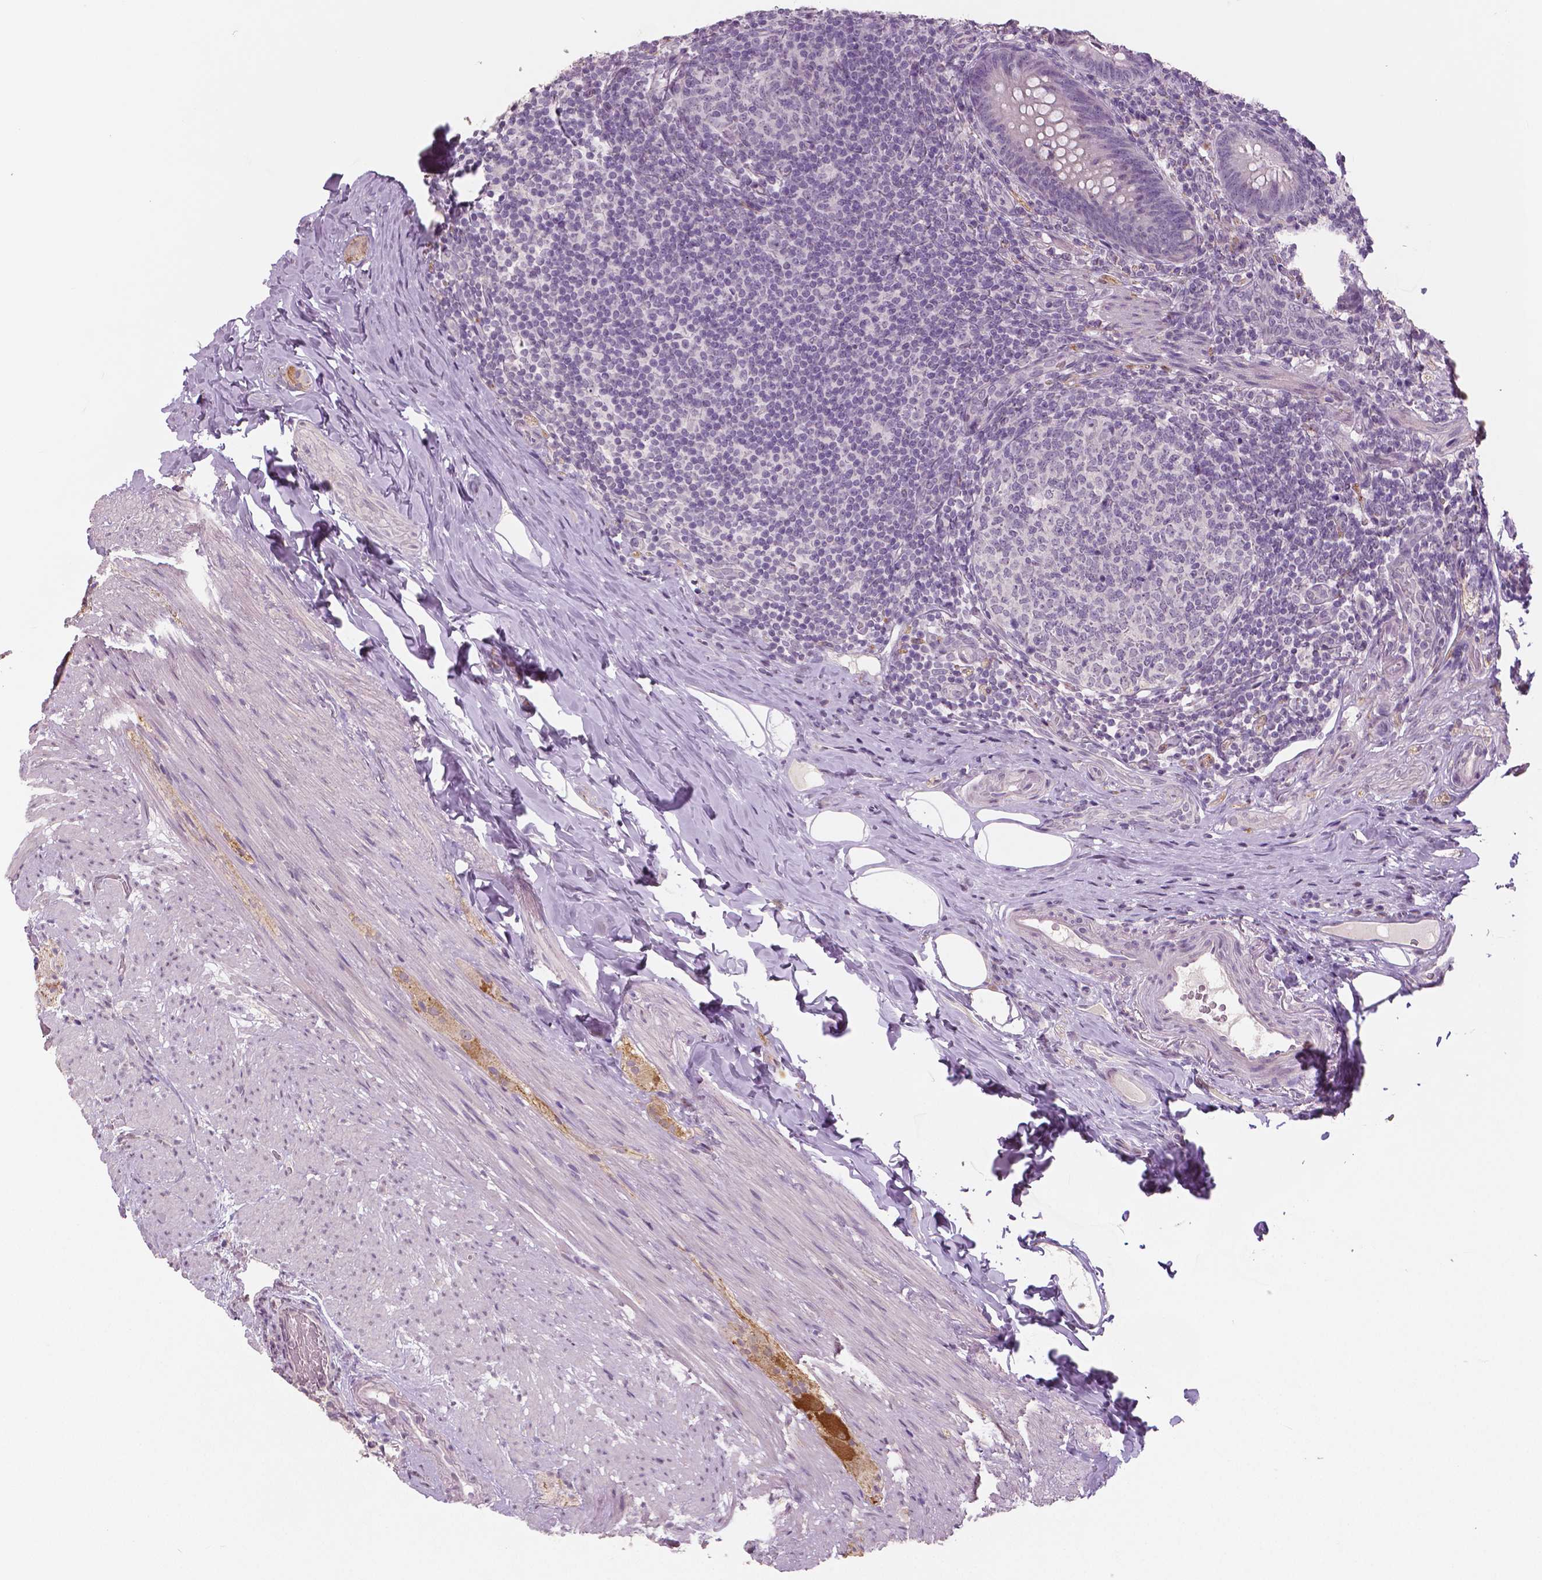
{"staining": {"intensity": "negative", "quantity": "none", "location": "none"}, "tissue": "appendix", "cell_type": "Glandular cells", "image_type": "normal", "snomed": [{"axis": "morphology", "description": "Normal tissue, NOS"}, {"axis": "topography", "description": "Appendix"}], "caption": "This histopathology image is of benign appendix stained with IHC to label a protein in brown with the nuclei are counter-stained blue. There is no staining in glandular cells. (Stains: DAB immunohistochemistry (IHC) with hematoxylin counter stain, Microscopy: brightfield microscopy at high magnification).", "gene": "NECAB1", "patient": {"sex": "male", "age": 47}}